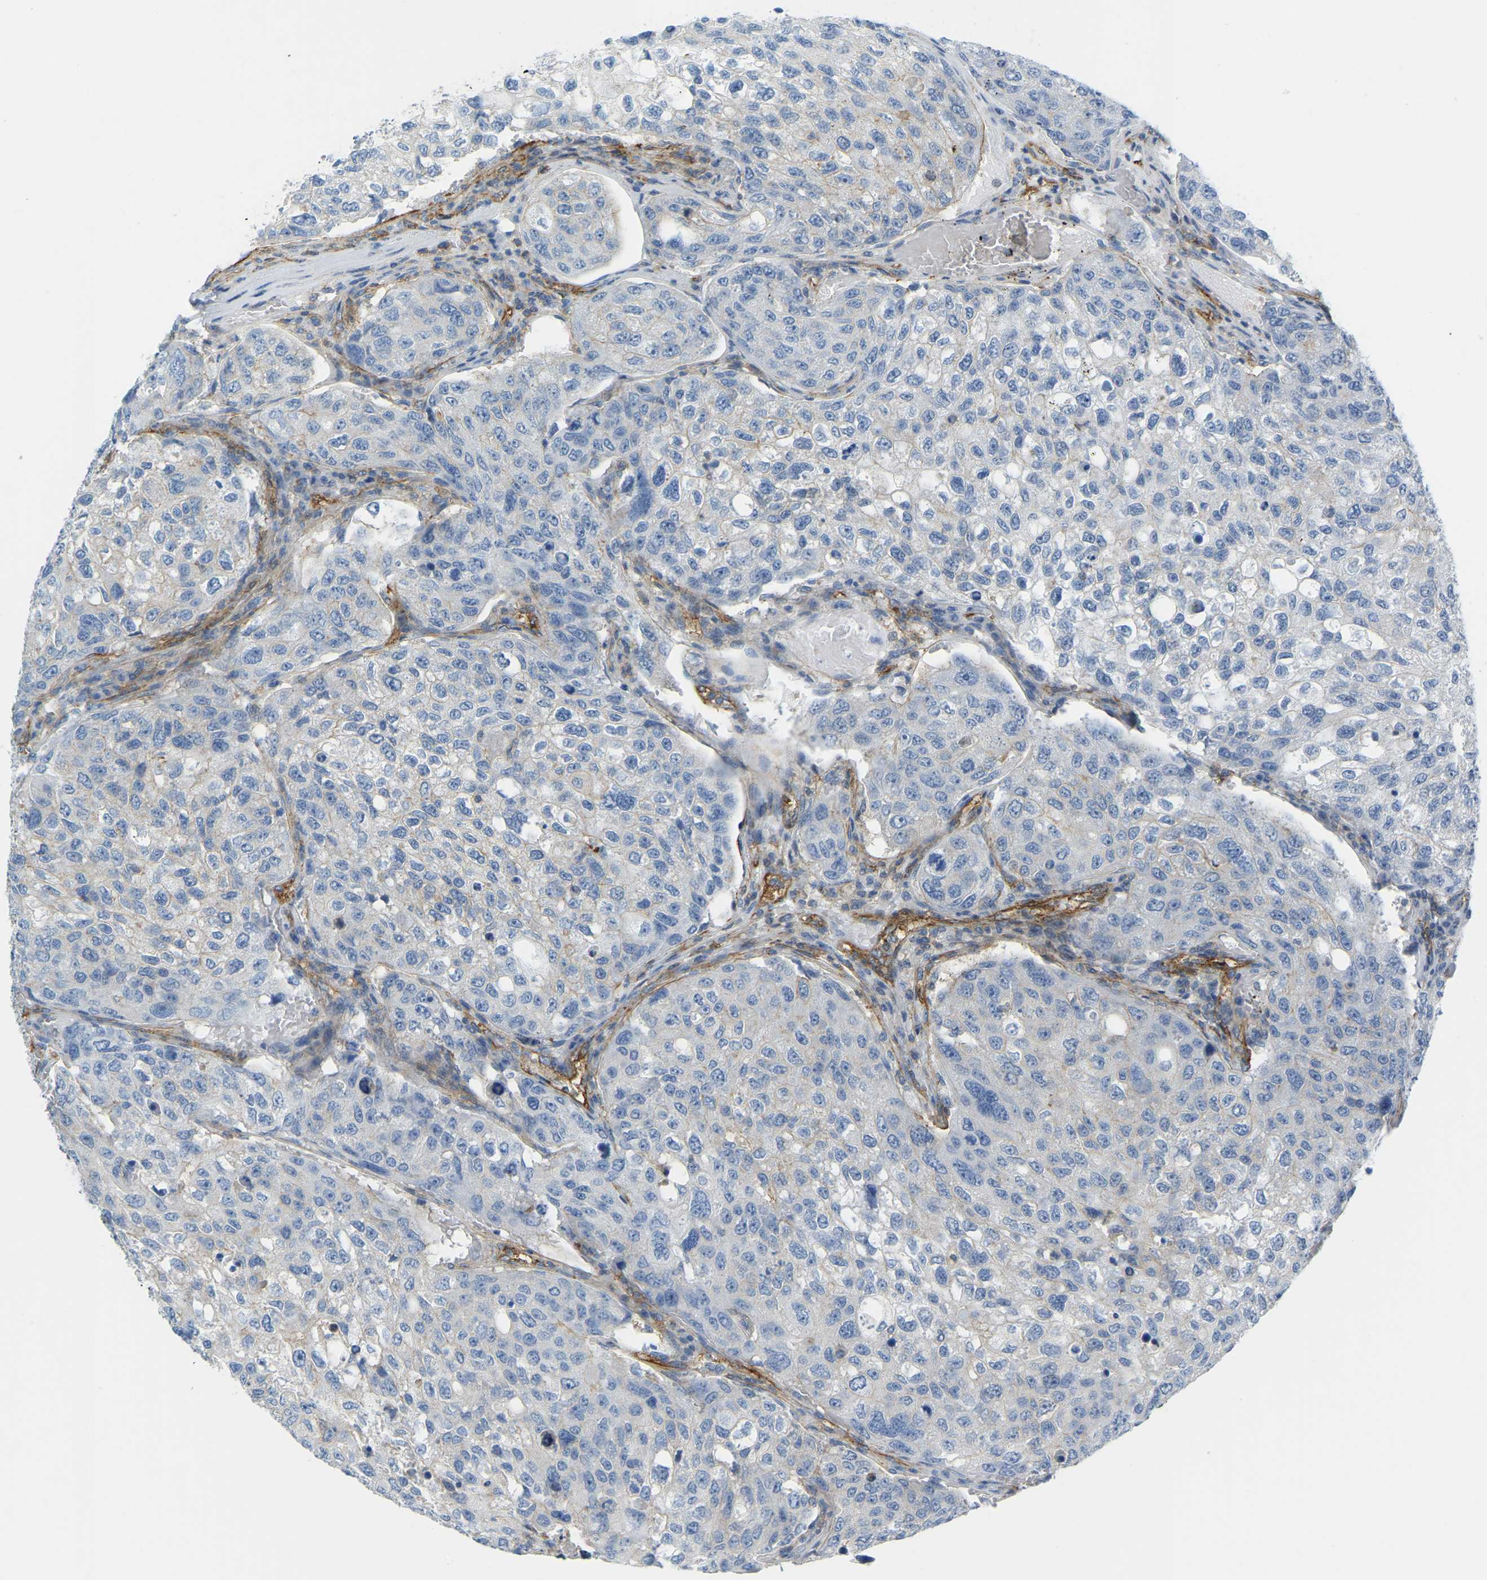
{"staining": {"intensity": "negative", "quantity": "none", "location": "none"}, "tissue": "urothelial cancer", "cell_type": "Tumor cells", "image_type": "cancer", "snomed": [{"axis": "morphology", "description": "Urothelial carcinoma, High grade"}, {"axis": "topography", "description": "Lymph node"}, {"axis": "topography", "description": "Urinary bladder"}], "caption": "IHC of human urothelial carcinoma (high-grade) displays no positivity in tumor cells.", "gene": "MYL3", "patient": {"sex": "male", "age": 51}}